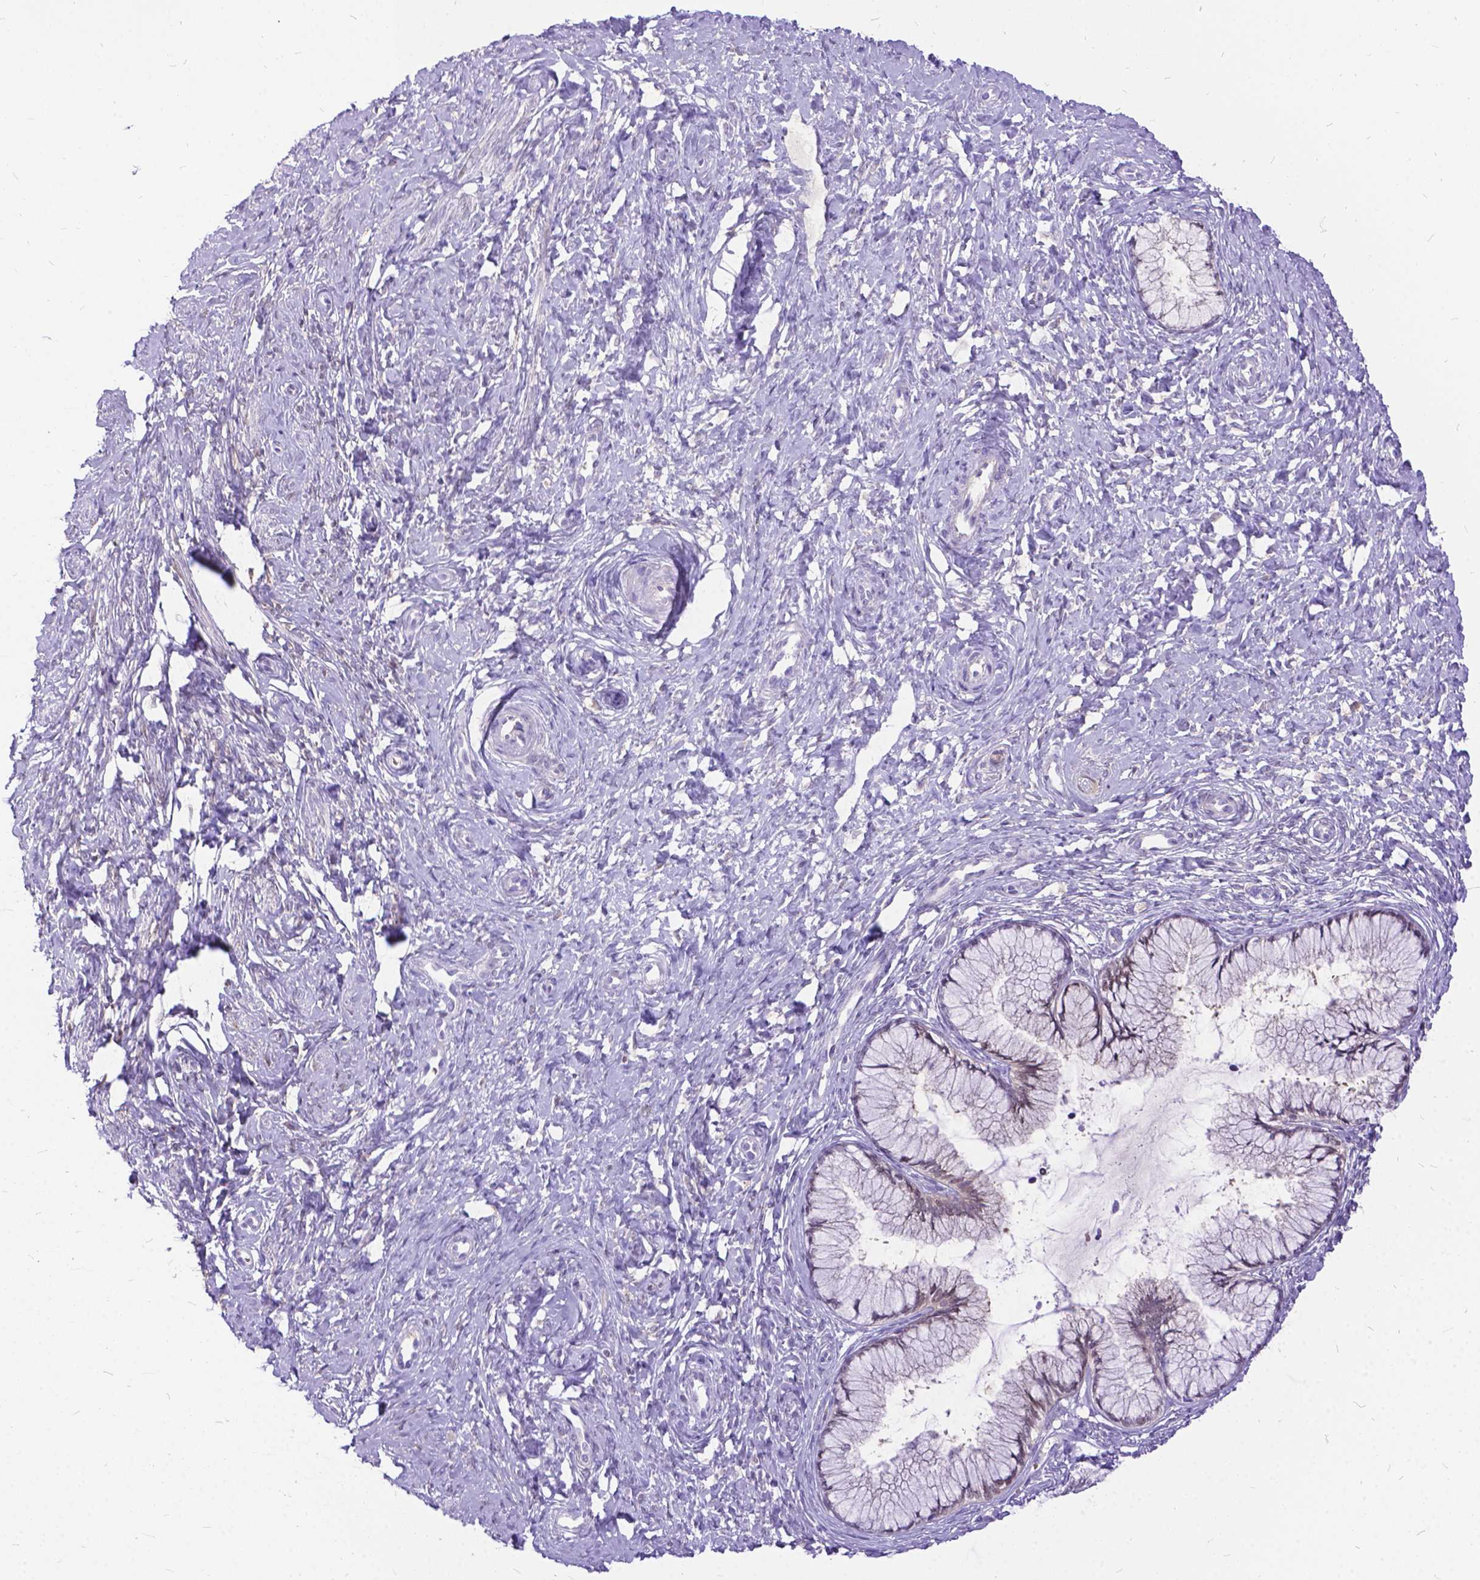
{"staining": {"intensity": "weak", "quantity": "<25%", "location": "nuclear"}, "tissue": "cervix", "cell_type": "Glandular cells", "image_type": "normal", "snomed": [{"axis": "morphology", "description": "Normal tissue, NOS"}, {"axis": "topography", "description": "Cervix"}], "caption": "The micrograph exhibits no significant staining in glandular cells of cervix. The staining is performed using DAB brown chromogen with nuclei counter-stained in using hematoxylin.", "gene": "TMEM169", "patient": {"sex": "female", "age": 37}}